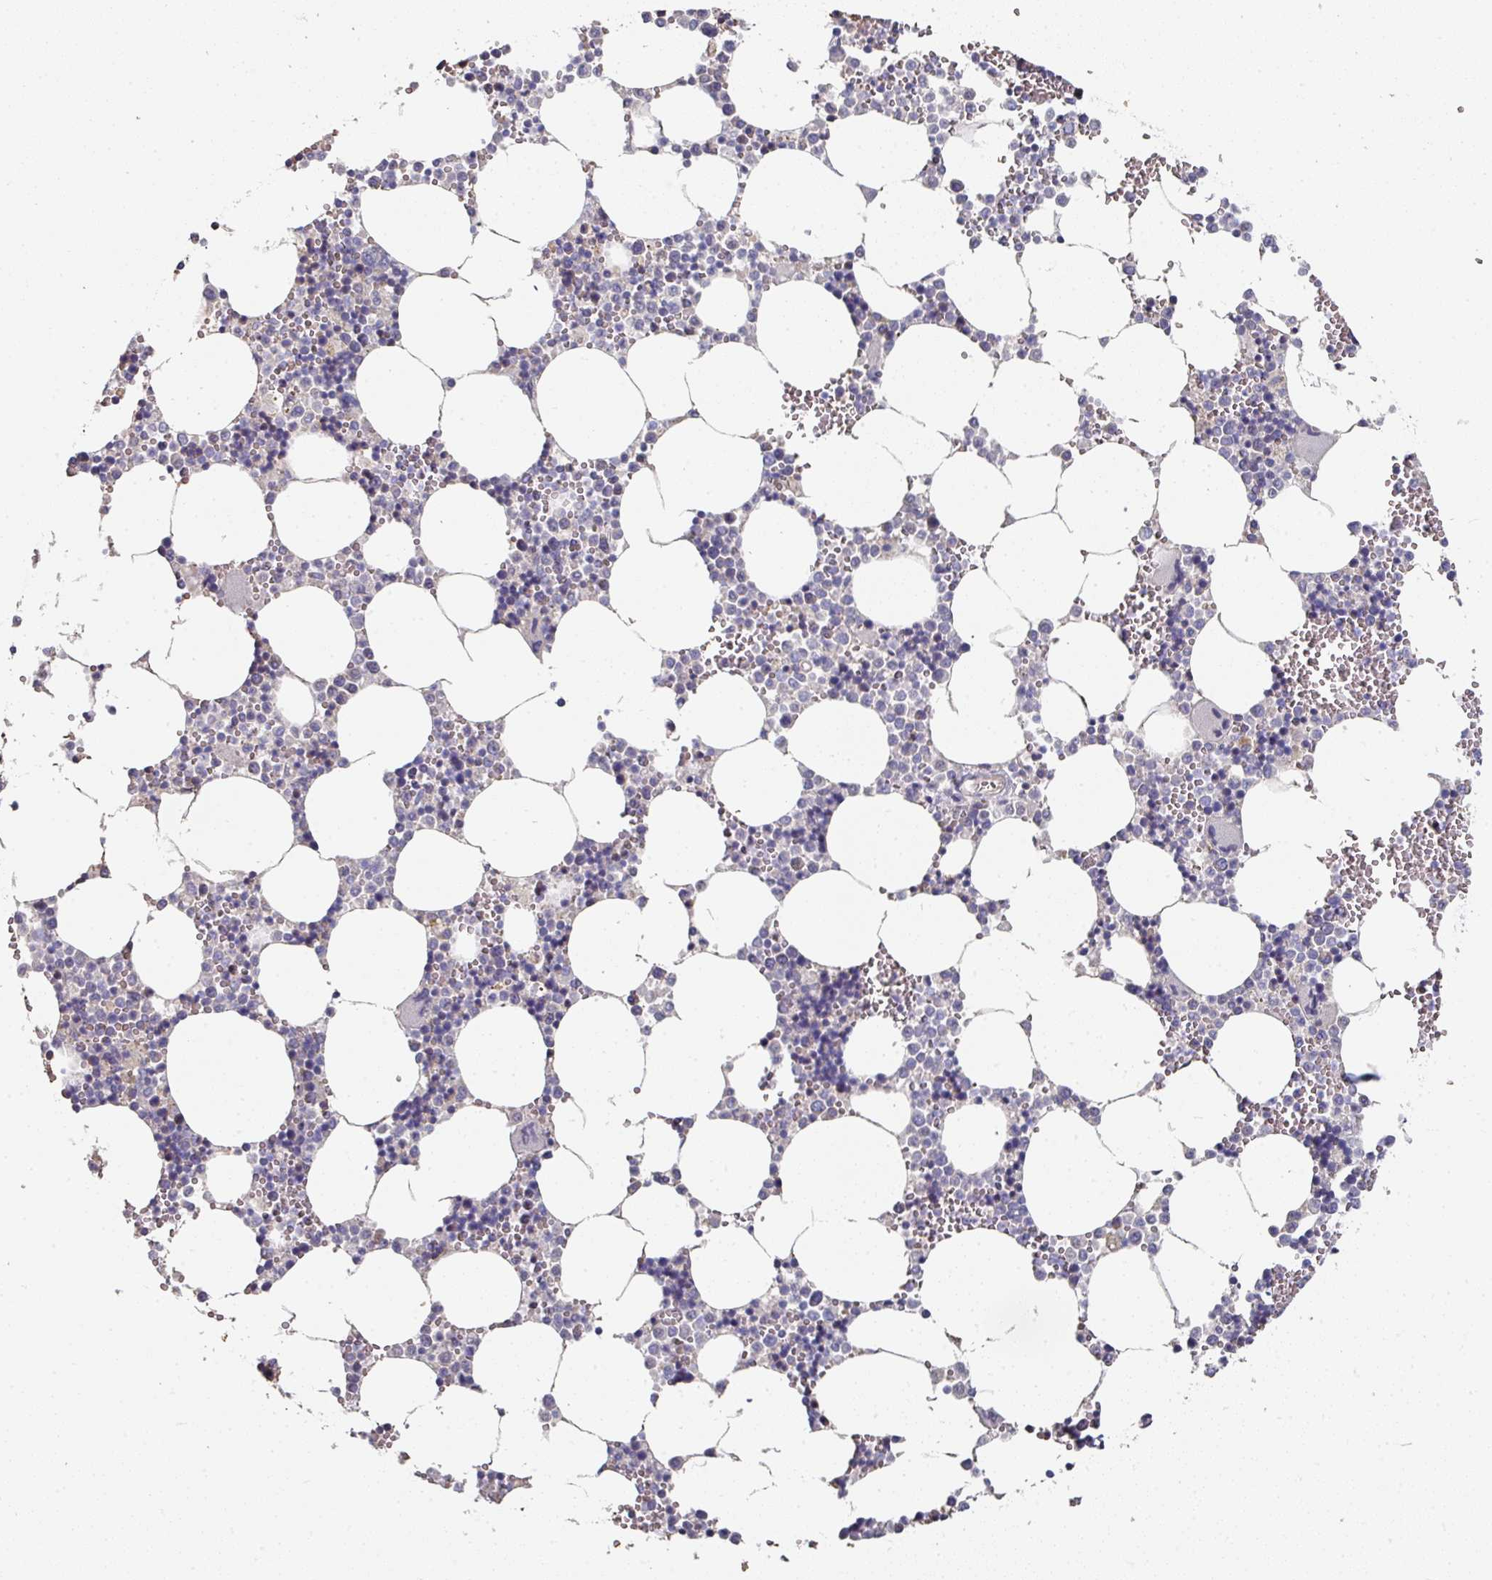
{"staining": {"intensity": "negative", "quantity": "none", "location": "none"}, "tissue": "bone marrow", "cell_type": "Hematopoietic cells", "image_type": "normal", "snomed": [{"axis": "morphology", "description": "Normal tissue, NOS"}, {"axis": "topography", "description": "Bone marrow"}], "caption": "Hematopoietic cells show no significant protein expression in benign bone marrow.", "gene": "PYROXD2", "patient": {"sex": "male", "age": 54}}